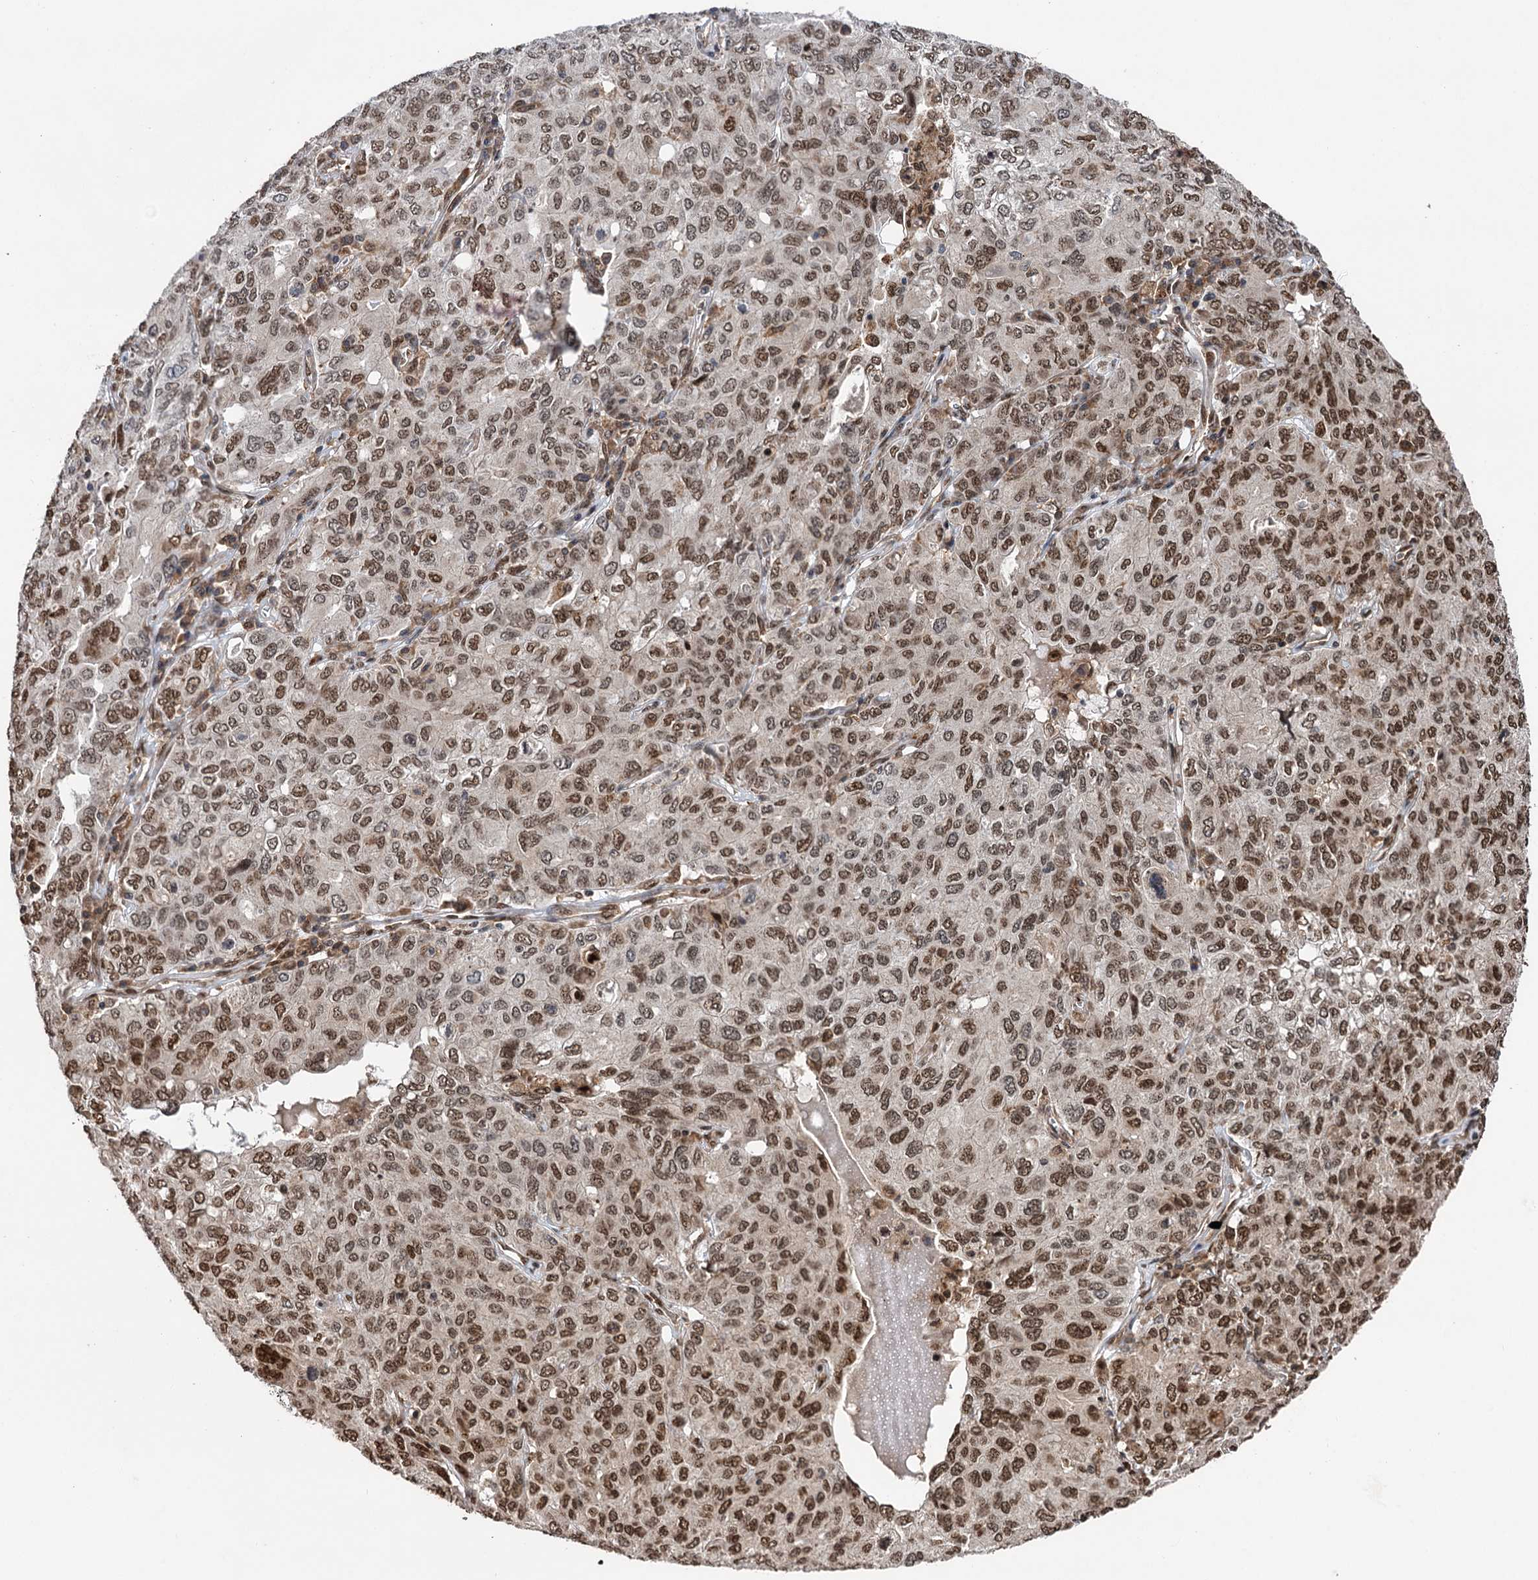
{"staining": {"intensity": "moderate", "quantity": ">75%", "location": "nuclear"}, "tissue": "ovarian cancer", "cell_type": "Tumor cells", "image_type": "cancer", "snomed": [{"axis": "morphology", "description": "Carcinoma, endometroid"}, {"axis": "topography", "description": "Ovary"}], "caption": "Endometroid carcinoma (ovarian) was stained to show a protein in brown. There is medium levels of moderate nuclear positivity in approximately >75% of tumor cells.", "gene": "MESD", "patient": {"sex": "female", "age": 62}}